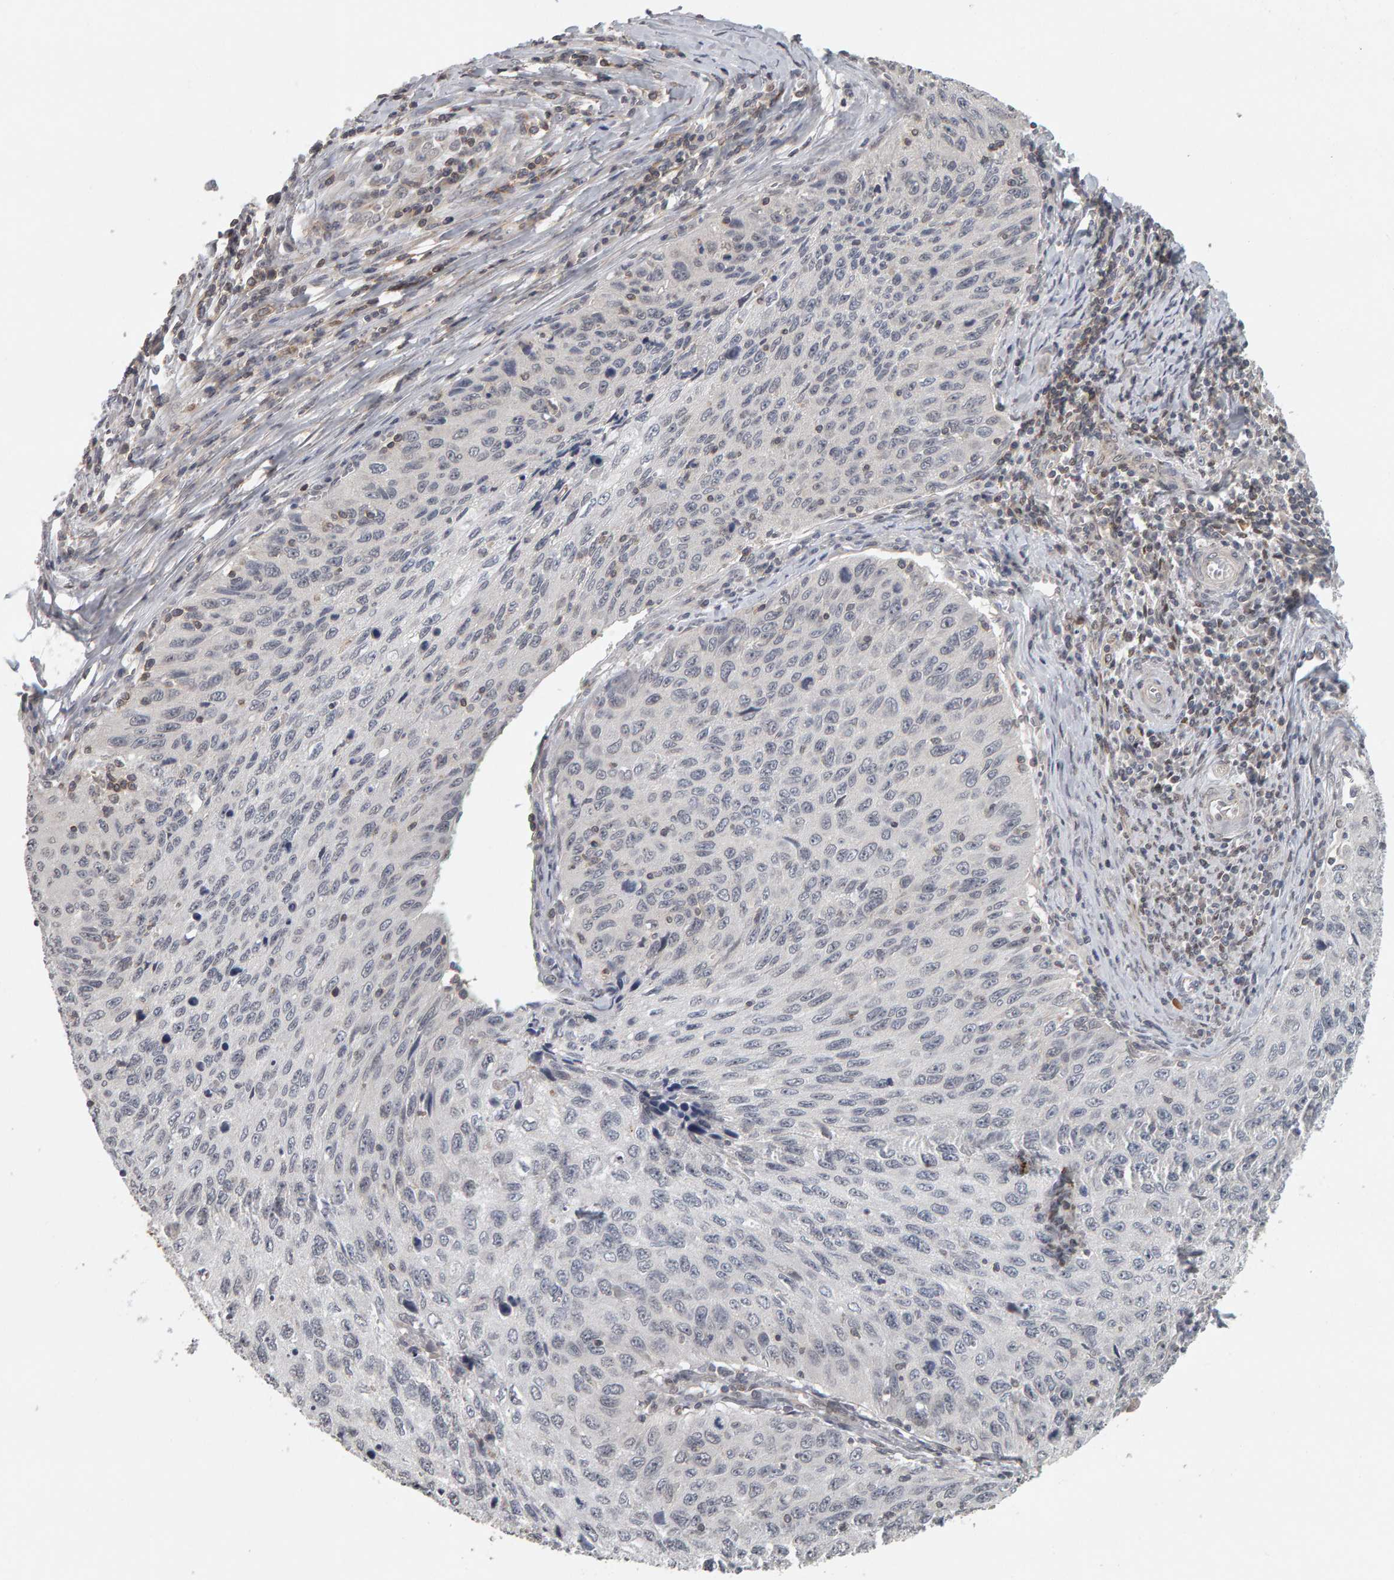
{"staining": {"intensity": "negative", "quantity": "none", "location": "none"}, "tissue": "cervical cancer", "cell_type": "Tumor cells", "image_type": "cancer", "snomed": [{"axis": "morphology", "description": "Squamous cell carcinoma, NOS"}, {"axis": "topography", "description": "Cervix"}], "caption": "DAB immunohistochemical staining of human cervical cancer (squamous cell carcinoma) shows no significant expression in tumor cells.", "gene": "TEFM", "patient": {"sex": "female", "age": 53}}